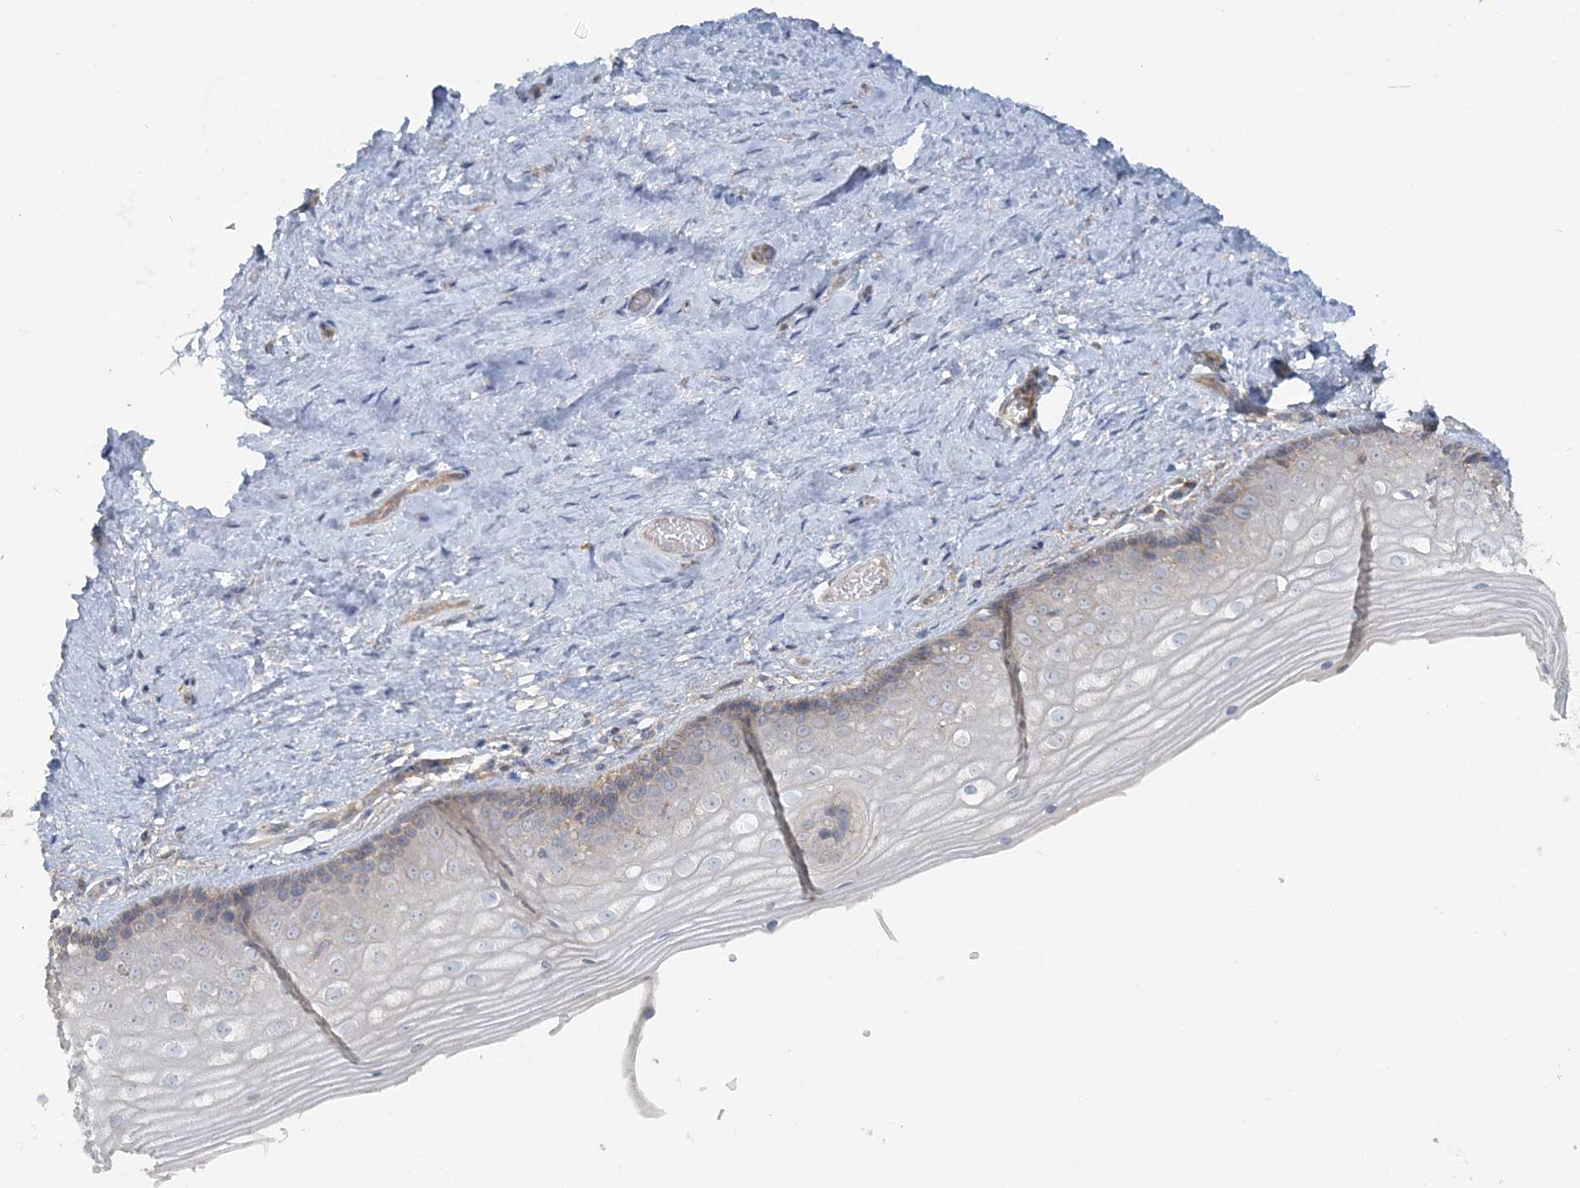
{"staining": {"intensity": "weak", "quantity": "<25%", "location": "cytoplasmic/membranous"}, "tissue": "vagina", "cell_type": "Squamous epithelial cells", "image_type": "normal", "snomed": [{"axis": "morphology", "description": "Normal tissue, NOS"}, {"axis": "topography", "description": "Vagina"}], "caption": "Vagina stained for a protein using immunohistochemistry (IHC) demonstrates no positivity squamous epithelial cells.", "gene": "TBC1D5", "patient": {"sex": "female", "age": 46}}